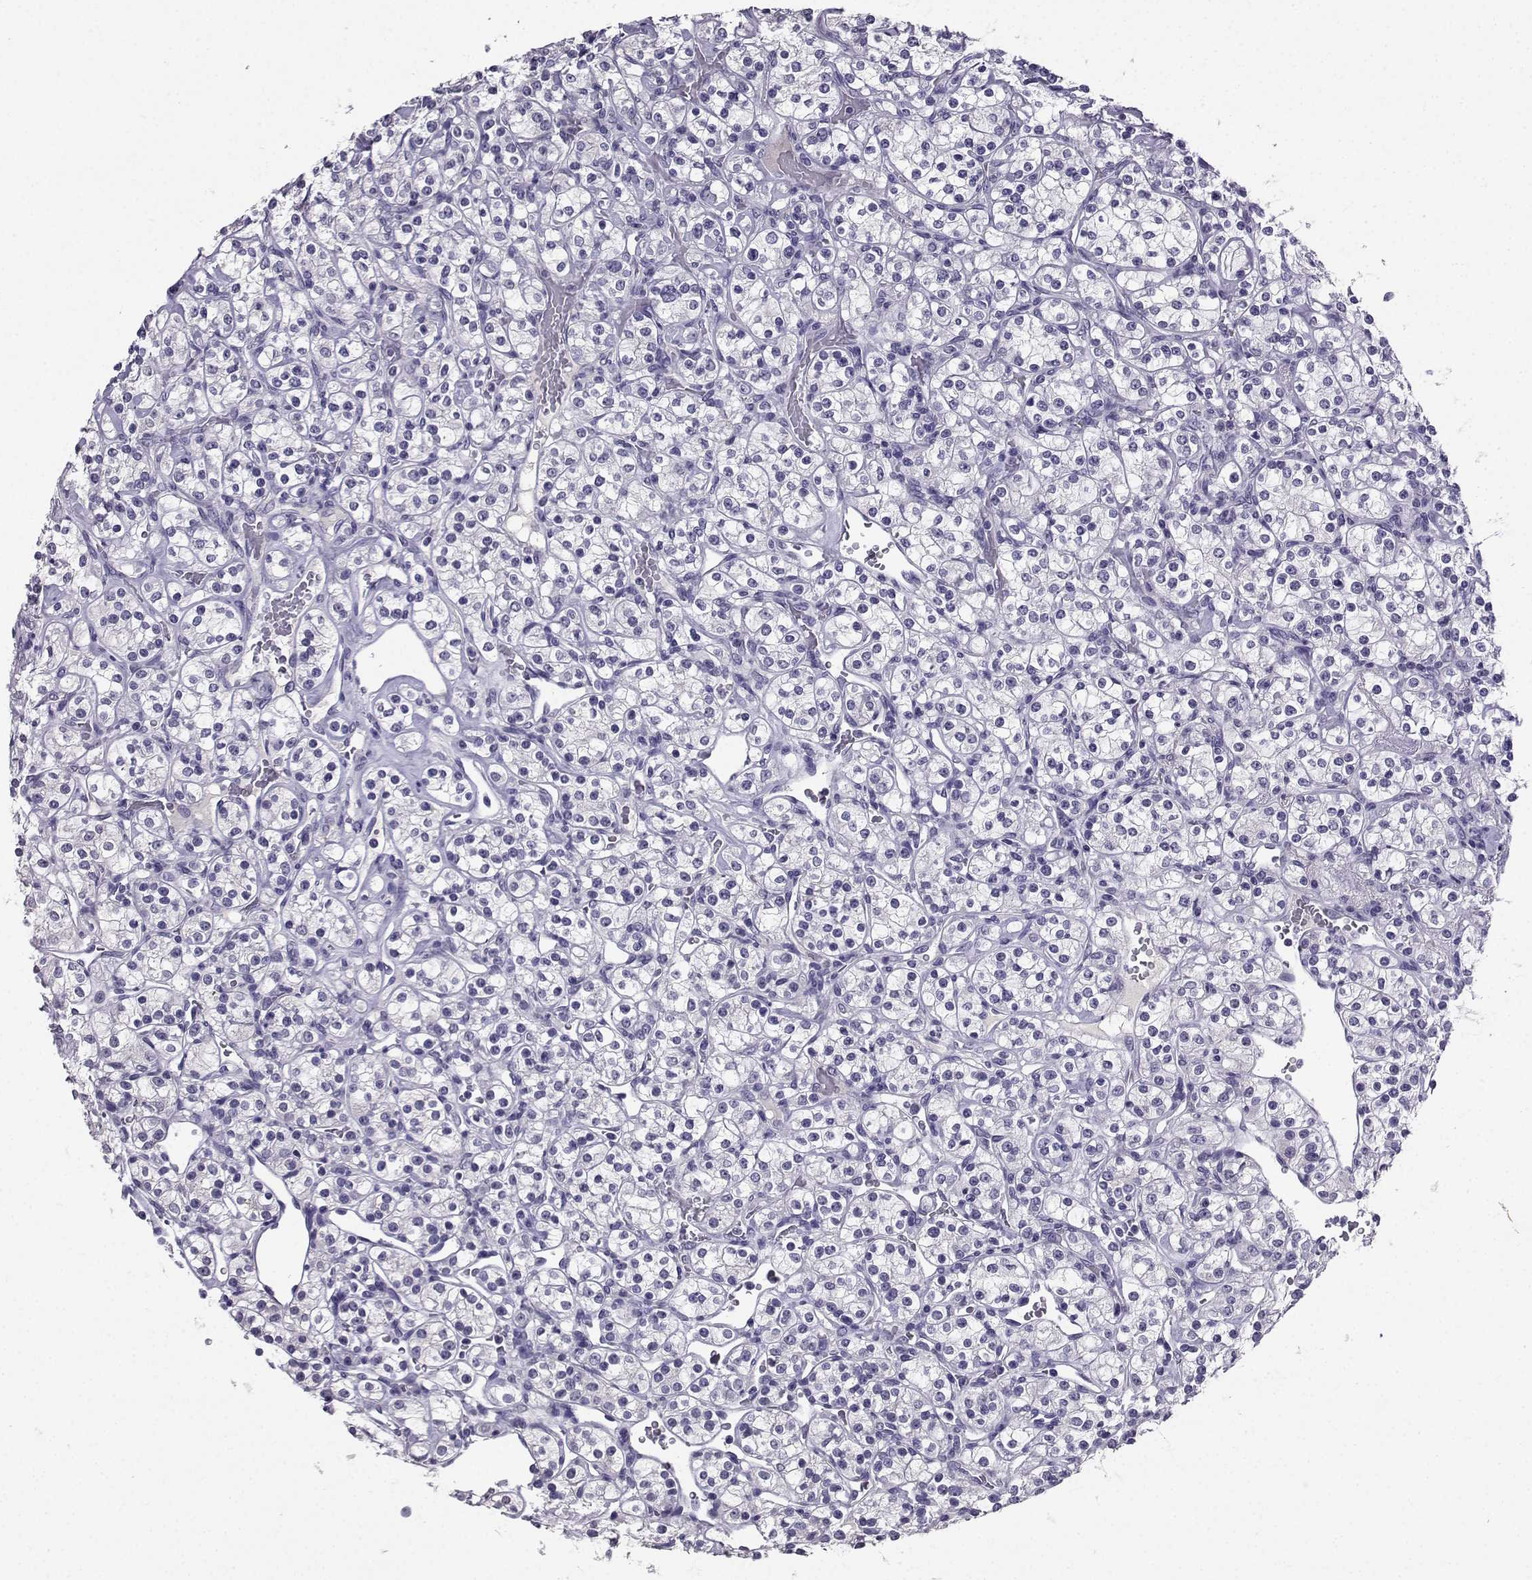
{"staining": {"intensity": "negative", "quantity": "none", "location": "none"}, "tissue": "renal cancer", "cell_type": "Tumor cells", "image_type": "cancer", "snomed": [{"axis": "morphology", "description": "Adenocarcinoma, NOS"}, {"axis": "topography", "description": "Kidney"}], "caption": "Immunohistochemical staining of human renal adenocarcinoma reveals no significant positivity in tumor cells.", "gene": "SPAG11B", "patient": {"sex": "male", "age": 77}}